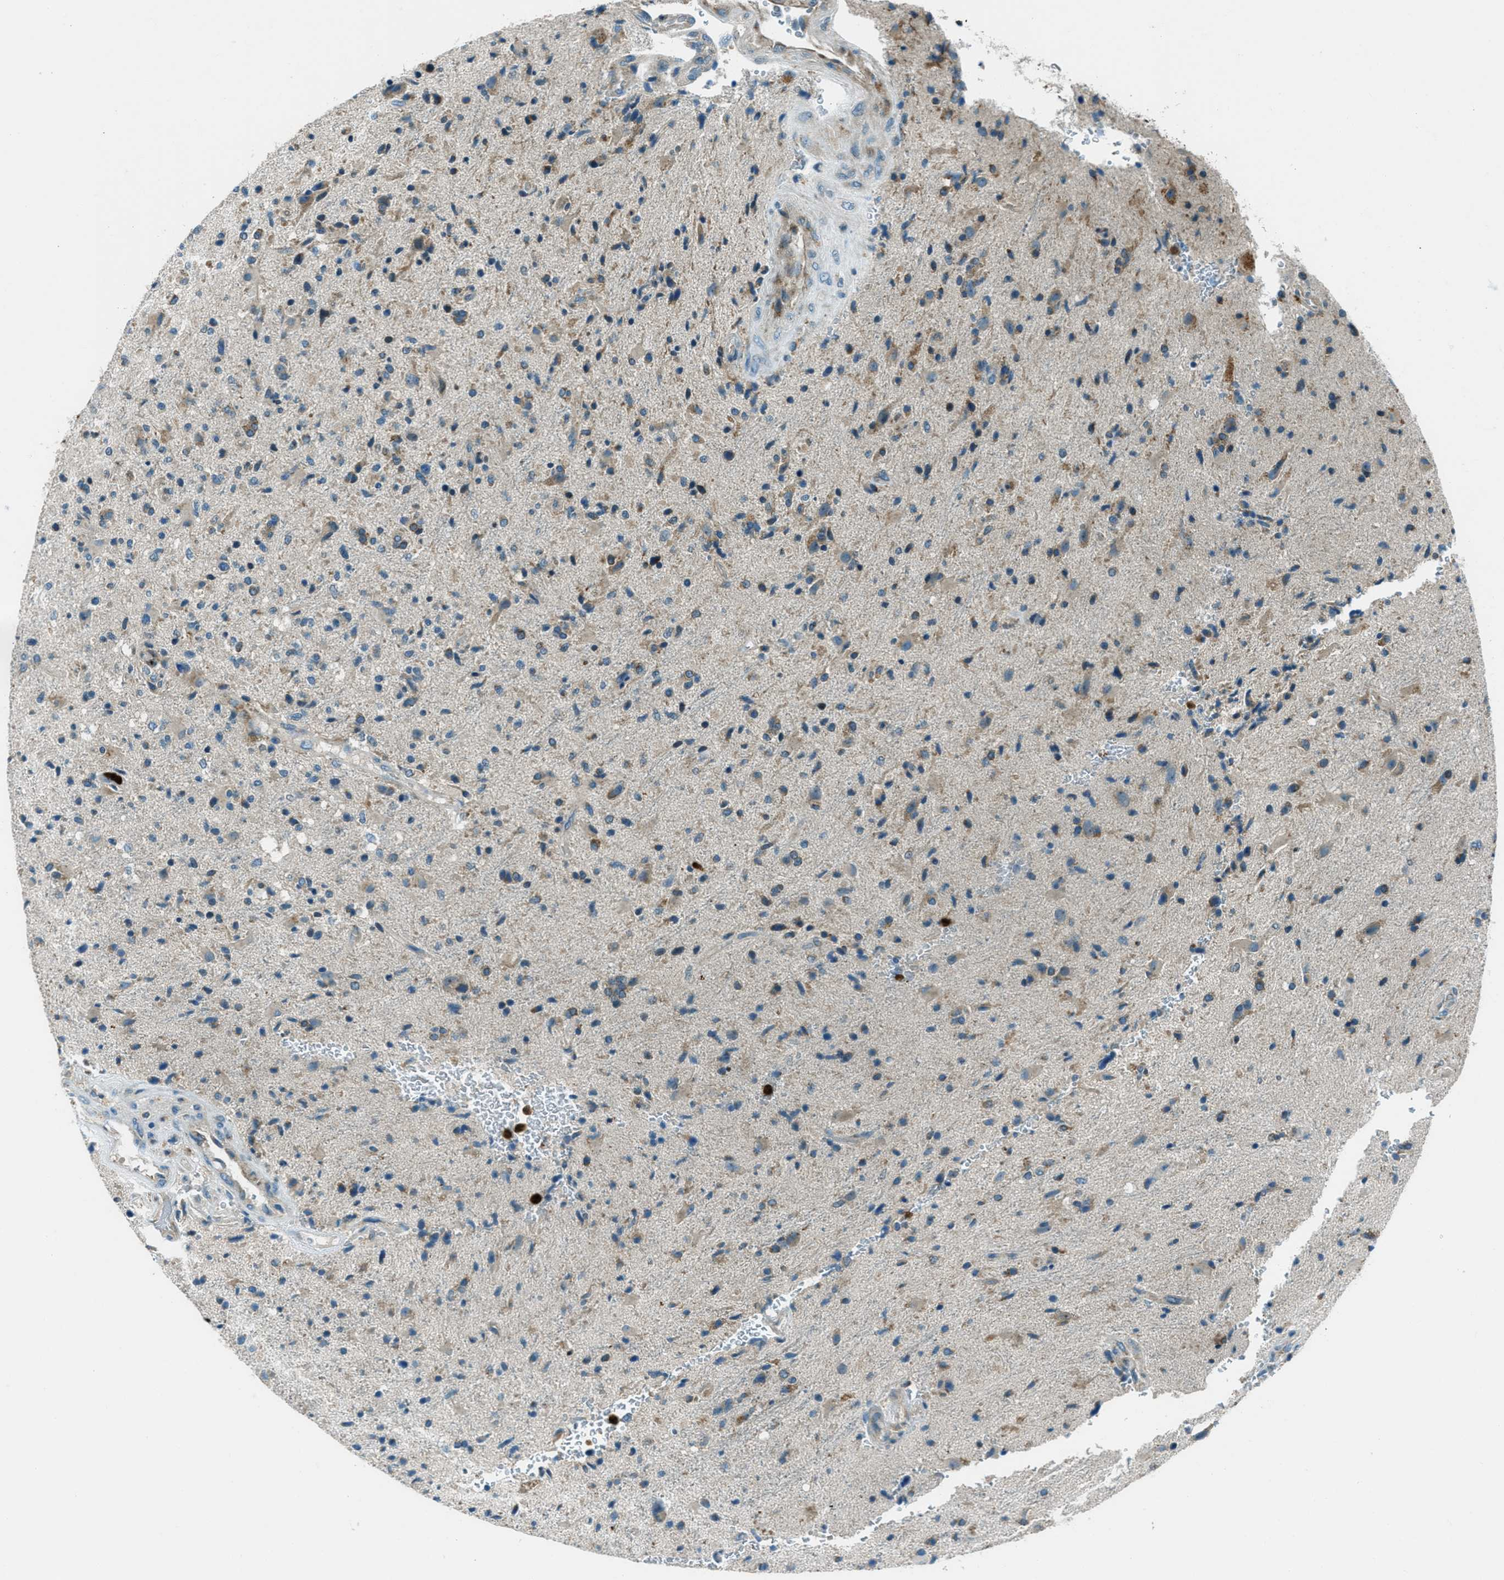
{"staining": {"intensity": "moderate", "quantity": "25%-75%", "location": "cytoplasmic/membranous"}, "tissue": "glioma", "cell_type": "Tumor cells", "image_type": "cancer", "snomed": [{"axis": "morphology", "description": "Glioma, malignant, High grade"}, {"axis": "topography", "description": "Brain"}], "caption": "Tumor cells demonstrate medium levels of moderate cytoplasmic/membranous positivity in about 25%-75% of cells in high-grade glioma (malignant).", "gene": "FAR1", "patient": {"sex": "male", "age": 72}}